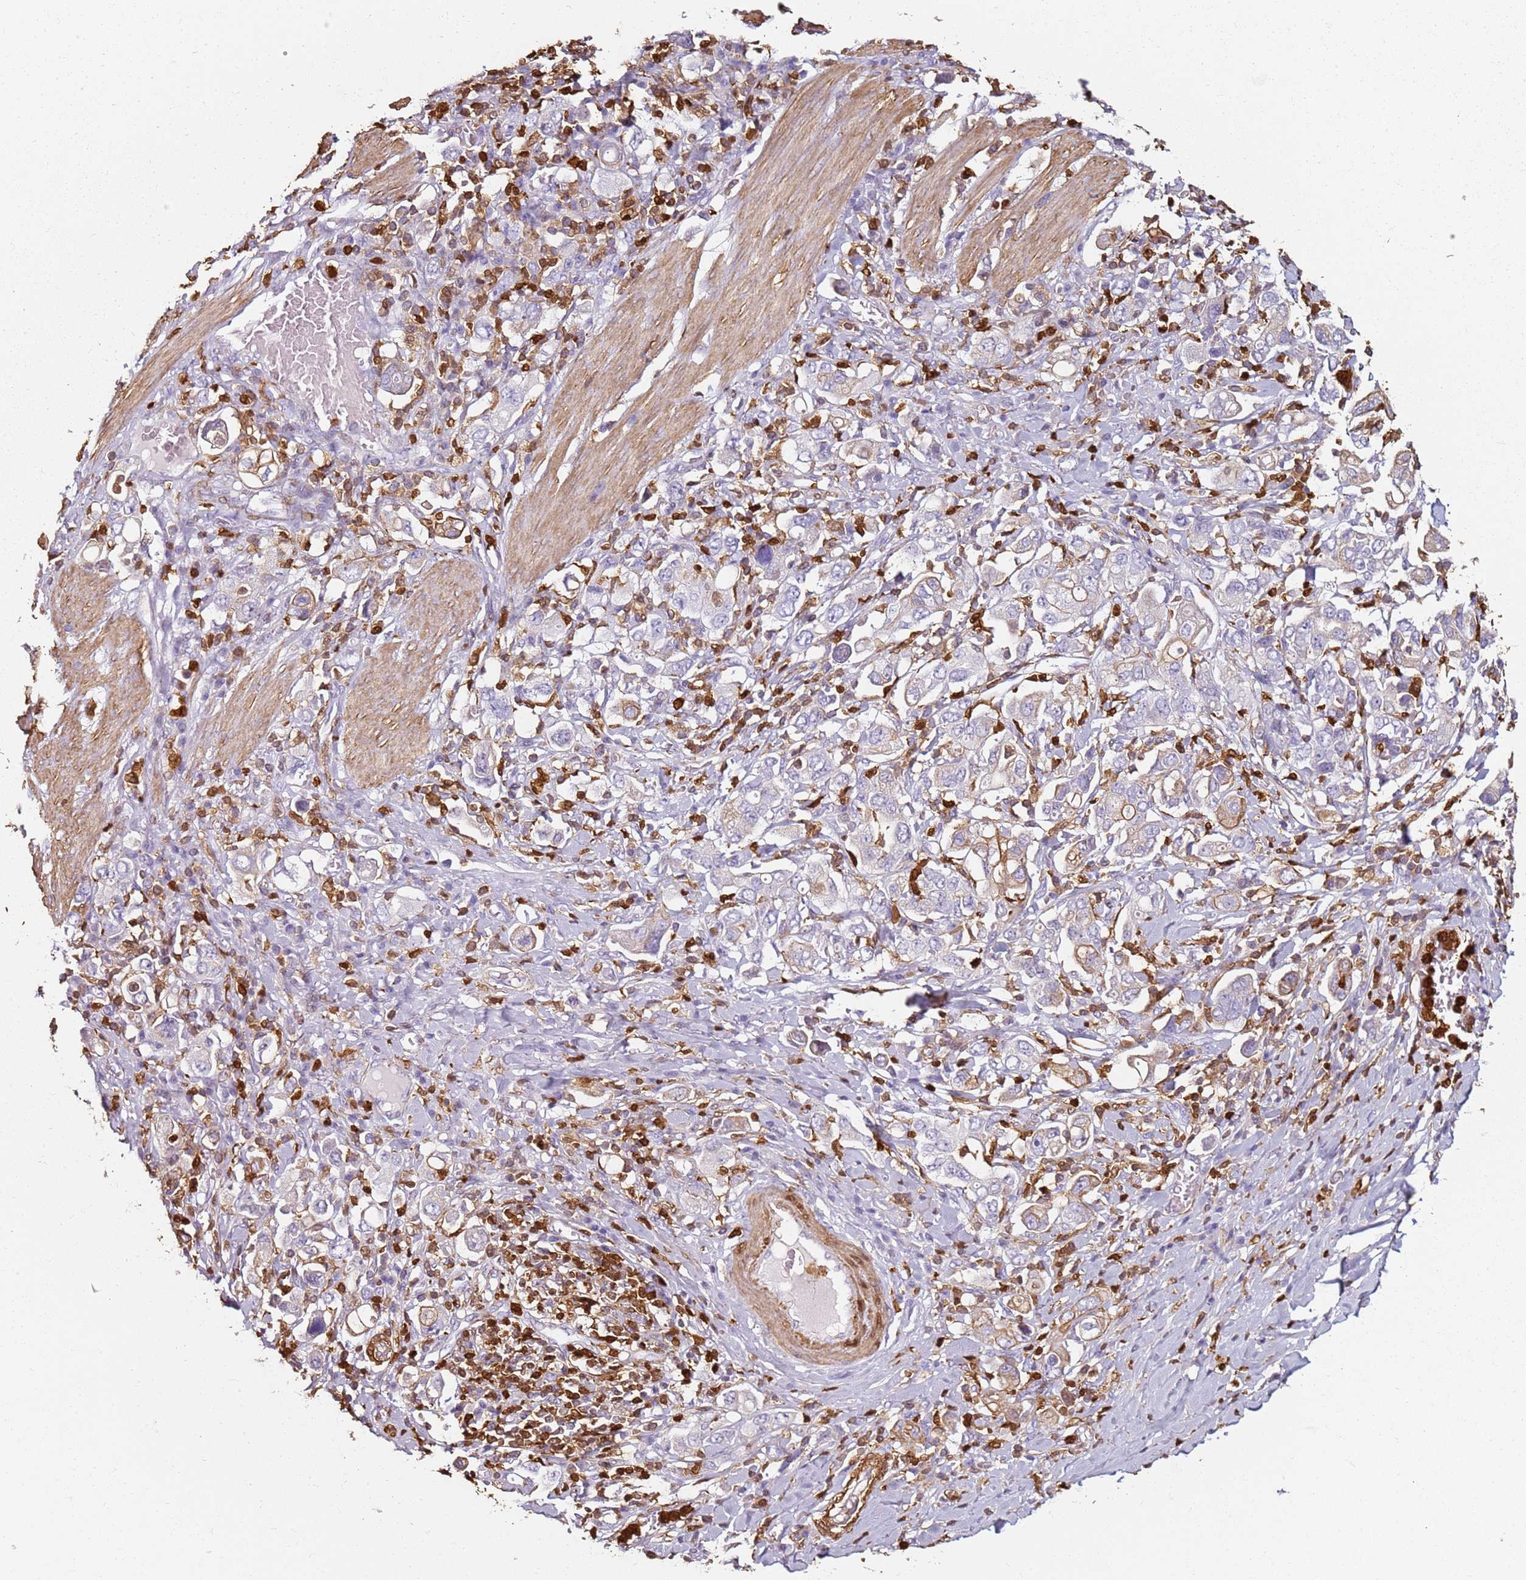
{"staining": {"intensity": "weak", "quantity": "<25%", "location": "cytoplasmic/membranous"}, "tissue": "stomach cancer", "cell_type": "Tumor cells", "image_type": "cancer", "snomed": [{"axis": "morphology", "description": "Adenocarcinoma, NOS"}, {"axis": "topography", "description": "Stomach, upper"}], "caption": "A micrograph of stomach cancer stained for a protein shows no brown staining in tumor cells. (IHC, brightfield microscopy, high magnification).", "gene": "S100A4", "patient": {"sex": "male", "age": 62}}